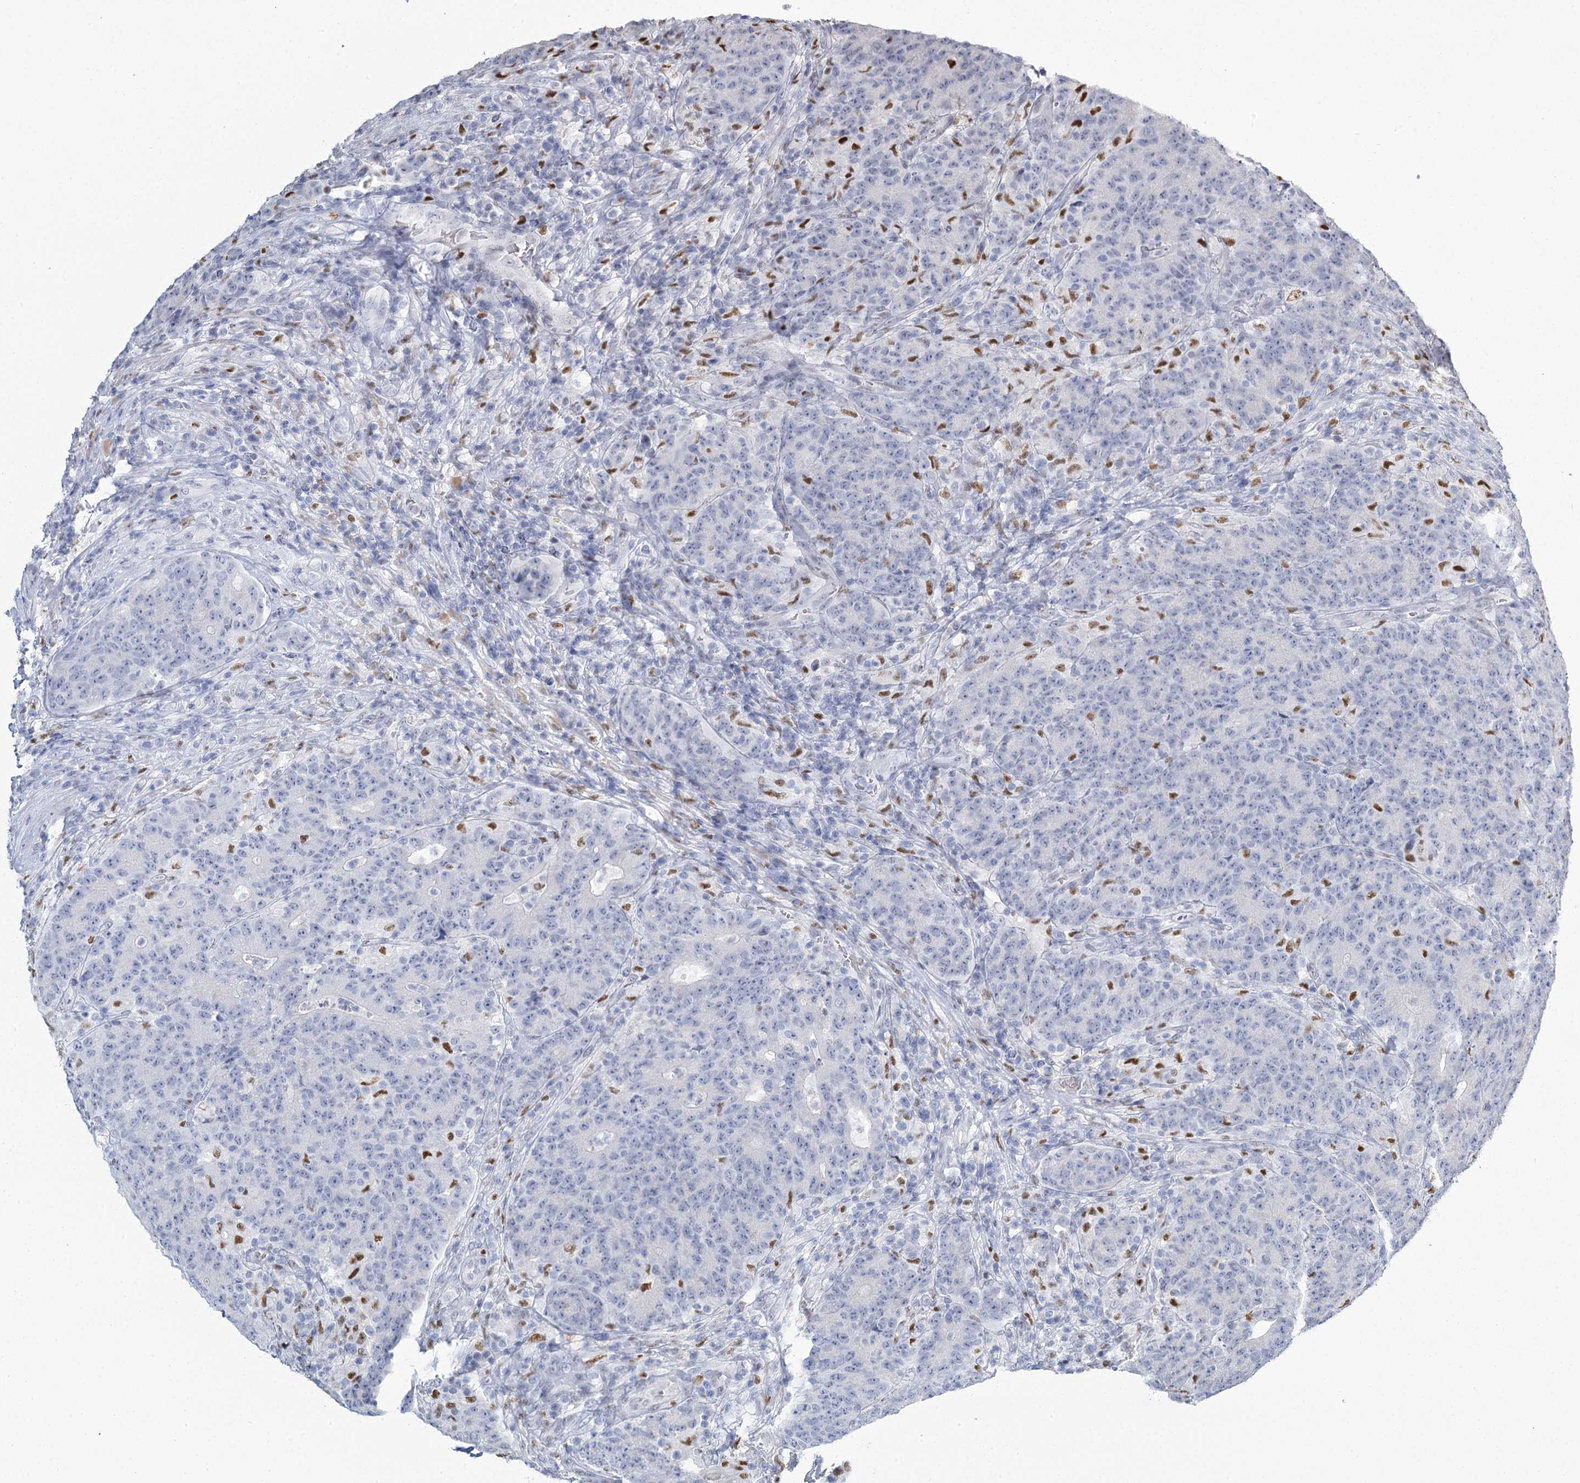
{"staining": {"intensity": "negative", "quantity": "none", "location": "none"}, "tissue": "colorectal cancer", "cell_type": "Tumor cells", "image_type": "cancer", "snomed": [{"axis": "morphology", "description": "Adenocarcinoma, NOS"}, {"axis": "topography", "description": "Colon"}], "caption": "High power microscopy micrograph of an IHC photomicrograph of adenocarcinoma (colorectal), revealing no significant positivity in tumor cells.", "gene": "IGSF3", "patient": {"sex": "female", "age": 75}}